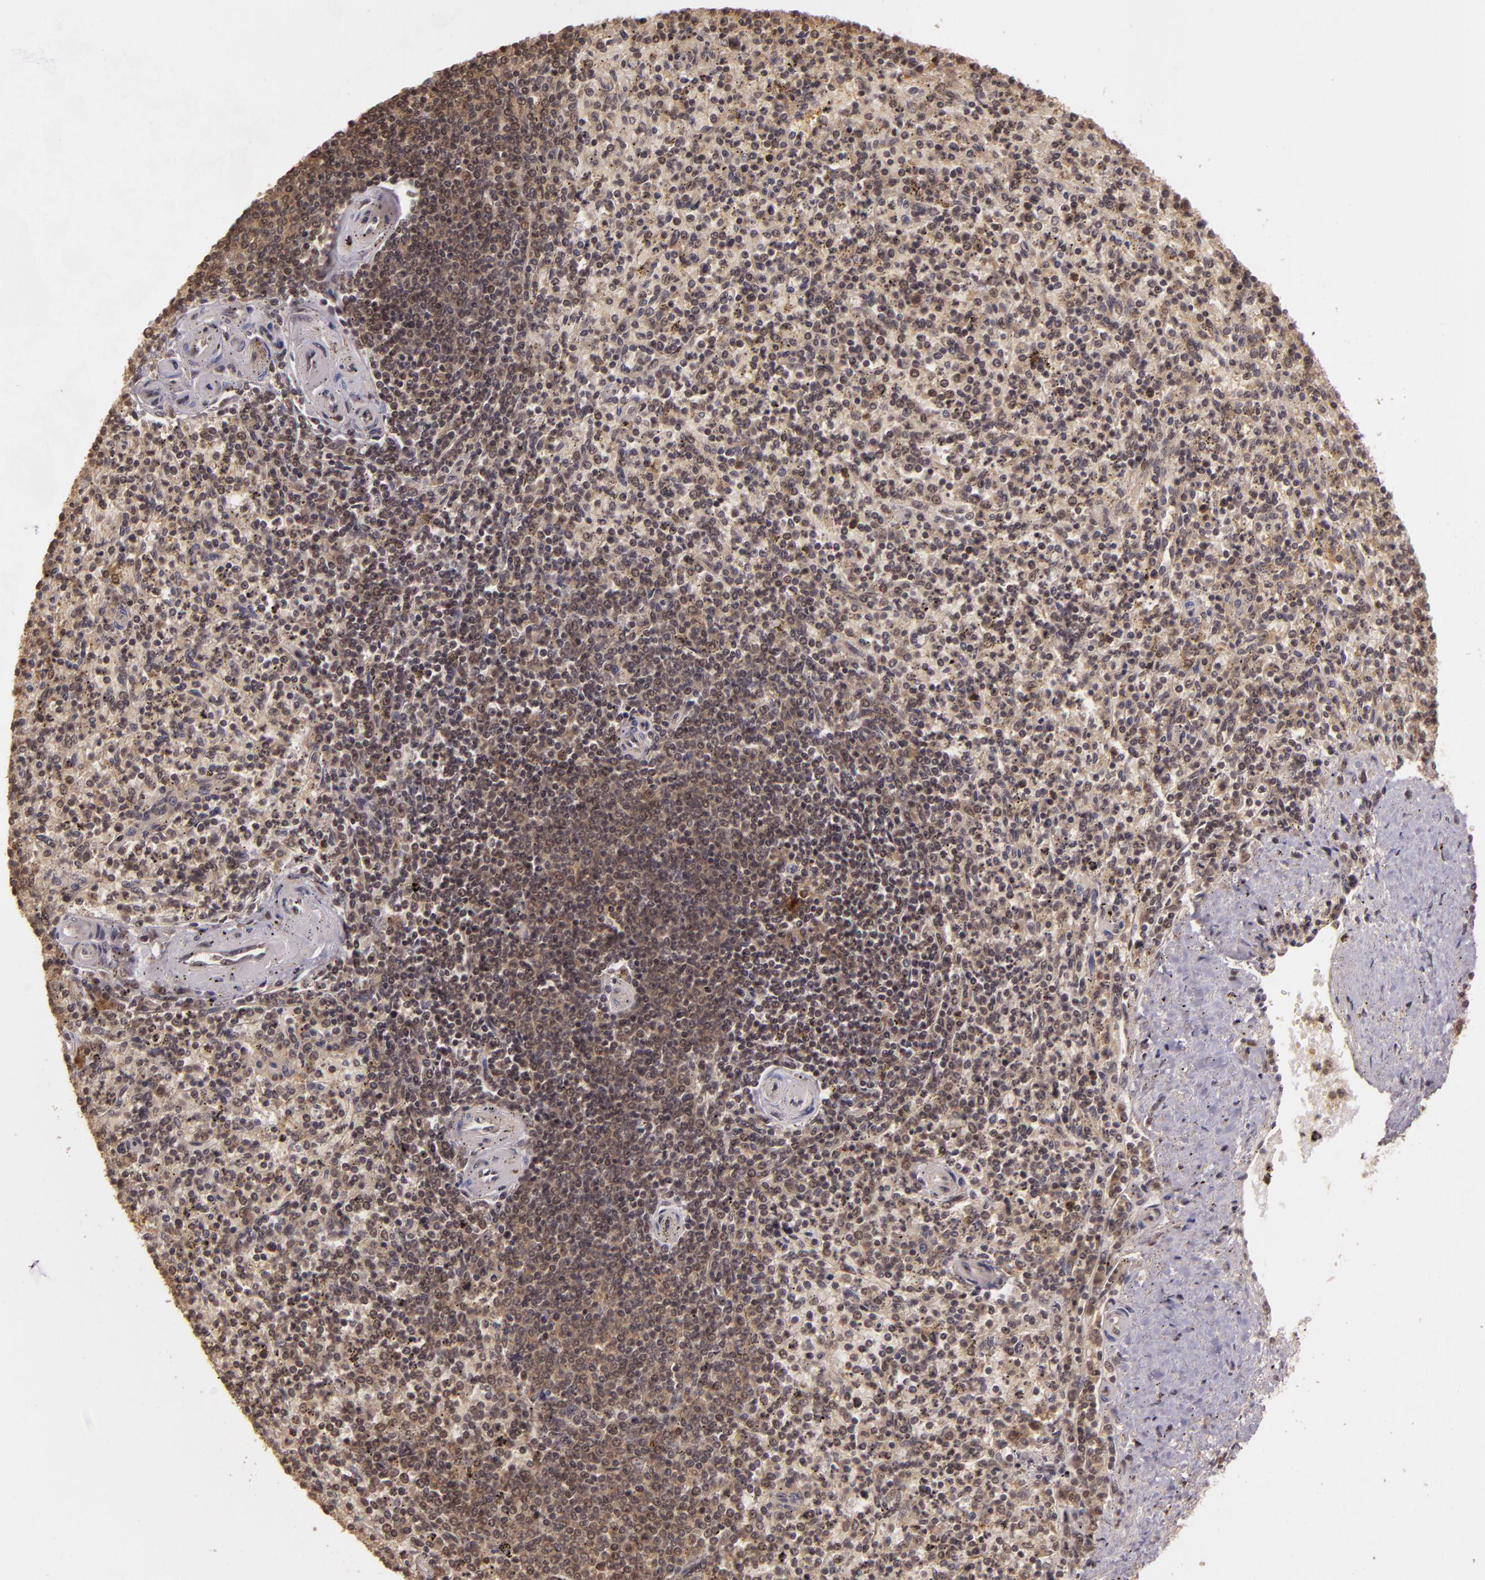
{"staining": {"intensity": "moderate", "quantity": "25%-75%", "location": "none"}, "tissue": "spleen", "cell_type": "Cells in red pulp", "image_type": "normal", "snomed": [{"axis": "morphology", "description": "Normal tissue, NOS"}, {"axis": "topography", "description": "Spleen"}], "caption": "Approximately 25%-75% of cells in red pulp in benign human spleen demonstrate moderate None protein expression as visualized by brown immunohistochemical staining.", "gene": "TXNRD2", "patient": {"sex": "male", "age": 72}}